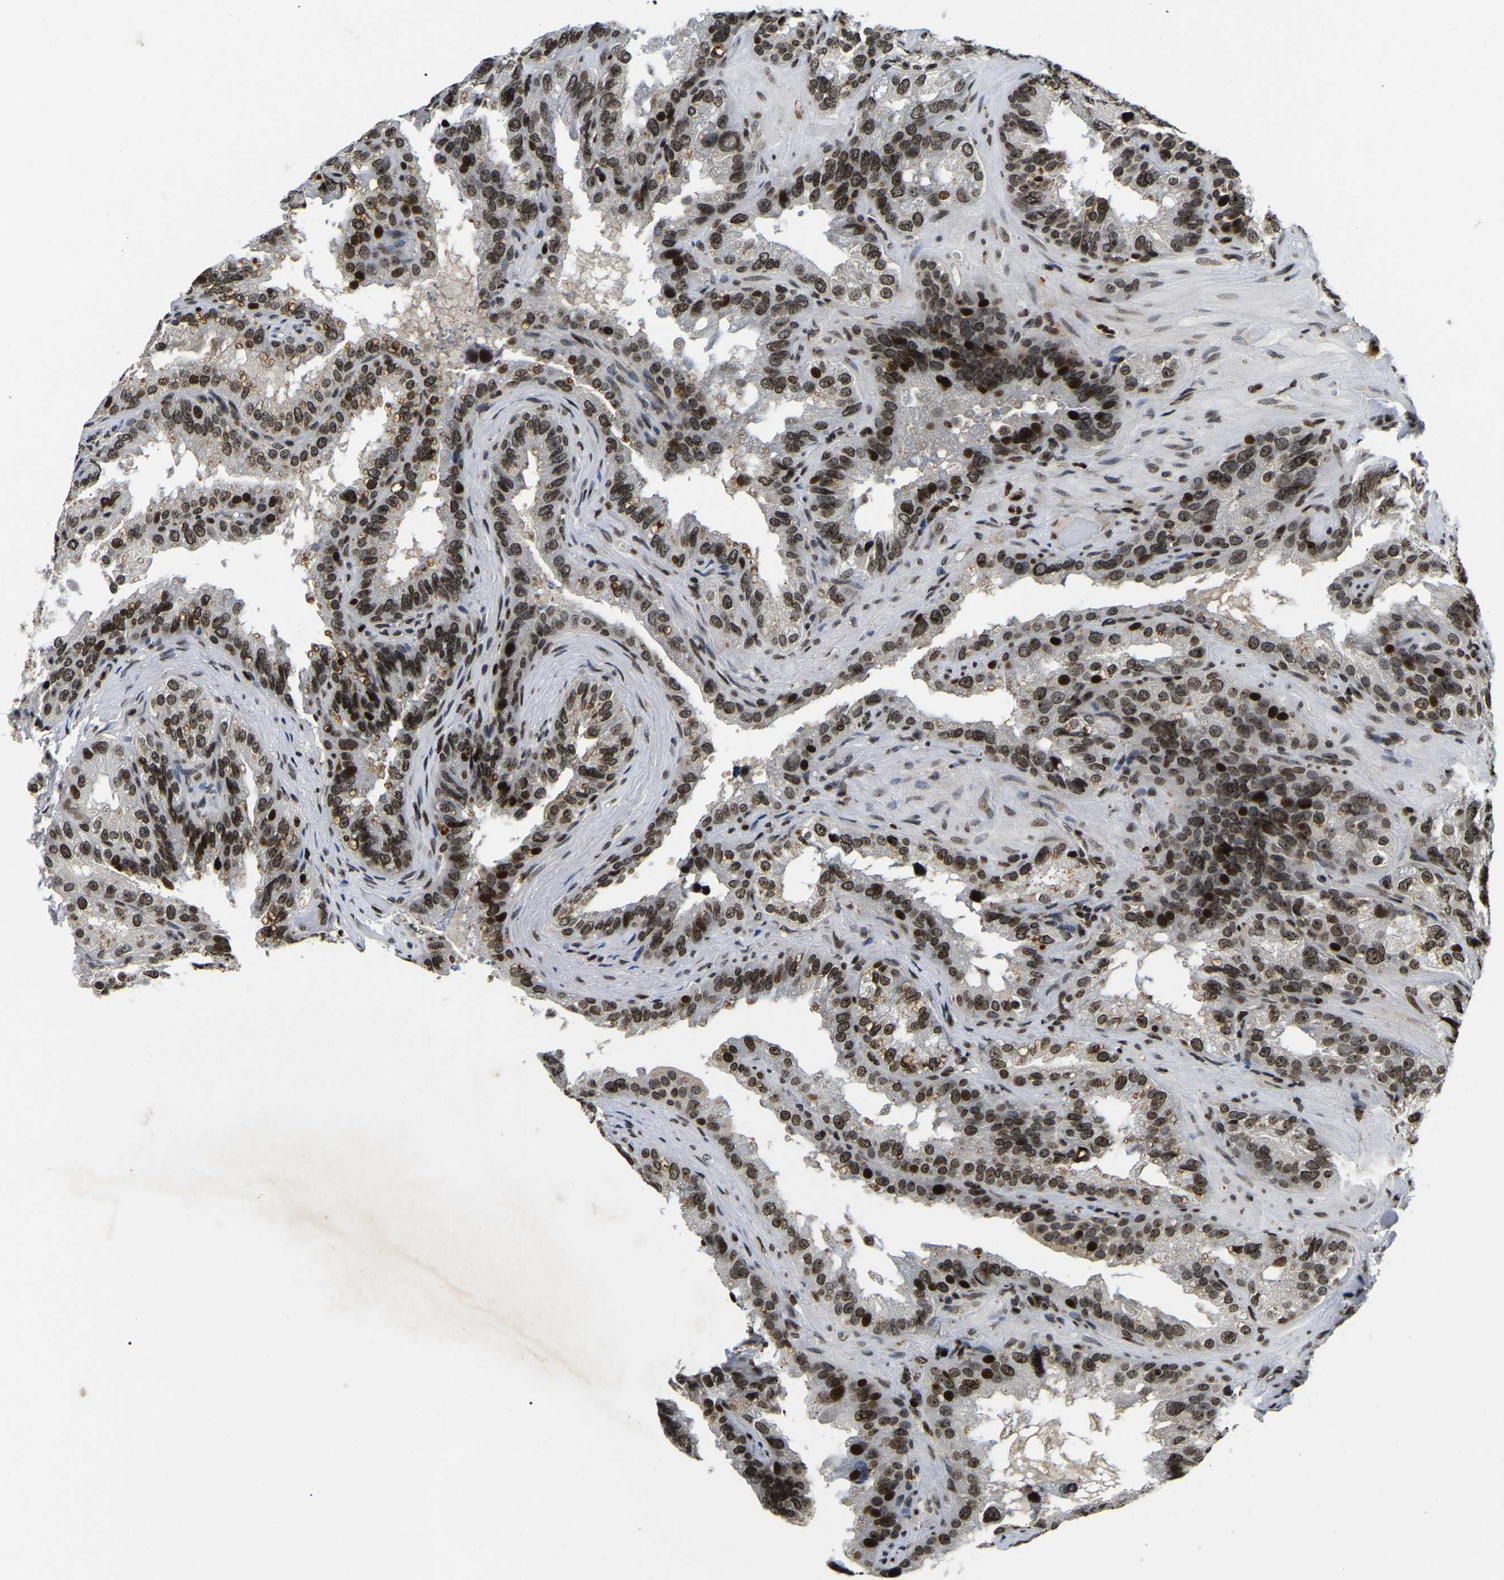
{"staining": {"intensity": "strong", "quantity": ">75%", "location": "nuclear"}, "tissue": "seminal vesicle", "cell_type": "Glandular cells", "image_type": "normal", "snomed": [{"axis": "morphology", "description": "Normal tissue, NOS"}, {"axis": "topography", "description": "Seminal veicle"}], "caption": "Immunohistochemical staining of normal human seminal vesicle exhibits high levels of strong nuclear staining in about >75% of glandular cells.", "gene": "LRRC61", "patient": {"sex": "male", "age": 68}}